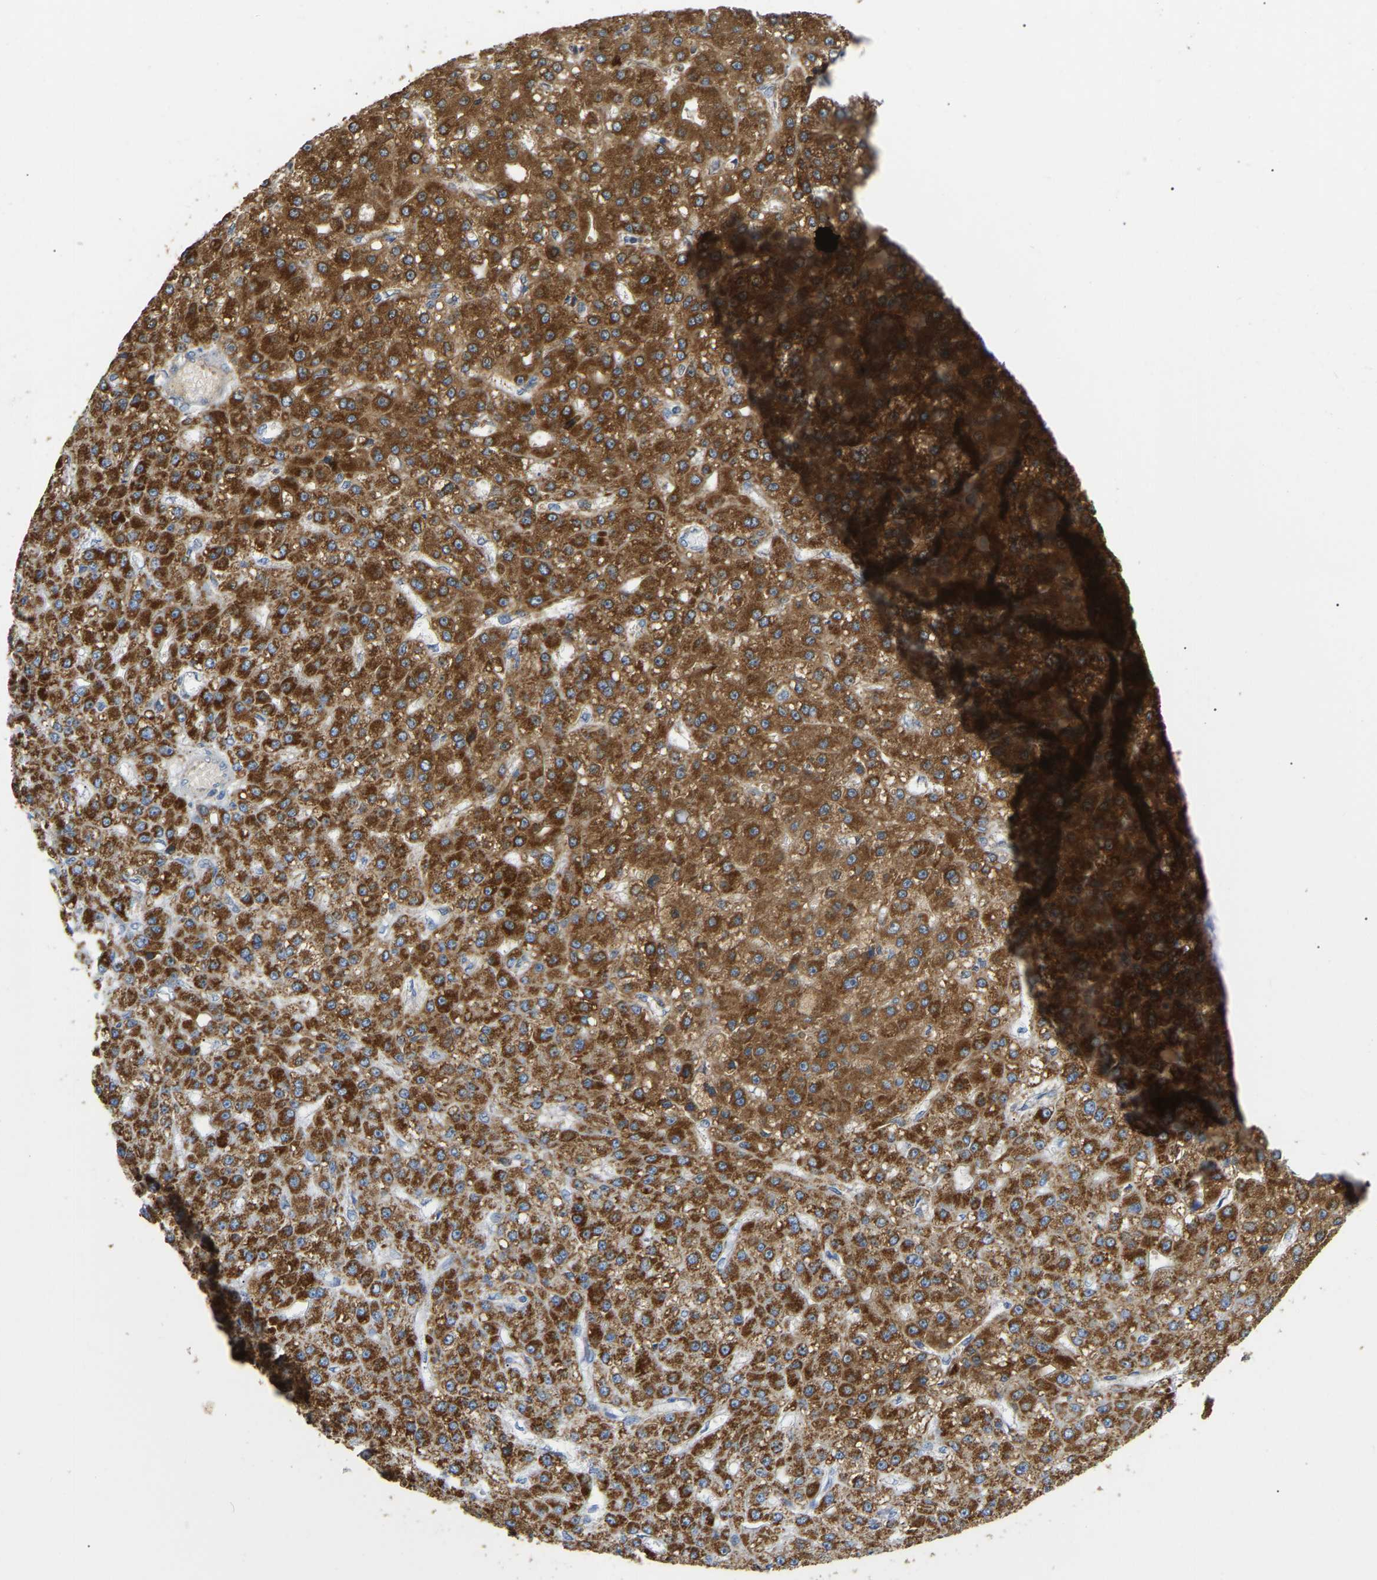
{"staining": {"intensity": "strong", "quantity": ">75%", "location": "cytoplasmic/membranous"}, "tissue": "liver cancer", "cell_type": "Tumor cells", "image_type": "cancer", "snomed": [{"axis": "morphology", "description": "Carcinoma, Hepatocellular, NOS"}, {"axis": "topography", "description": "Liver"}], "caption": "Hepatocellular carcinoma (liver) stained with DAB (3,3'-diaminobenzidine) immunohistochemistry (IHC) demonstrates high levels of strong cytoplasmic/membranous positivity in approximately >75% of tumor cells. The protein is shown in brown color, while the nuclei are stained blue.", "gene": "HIBADH", "patient": {"sex": "male", "age": 67}}